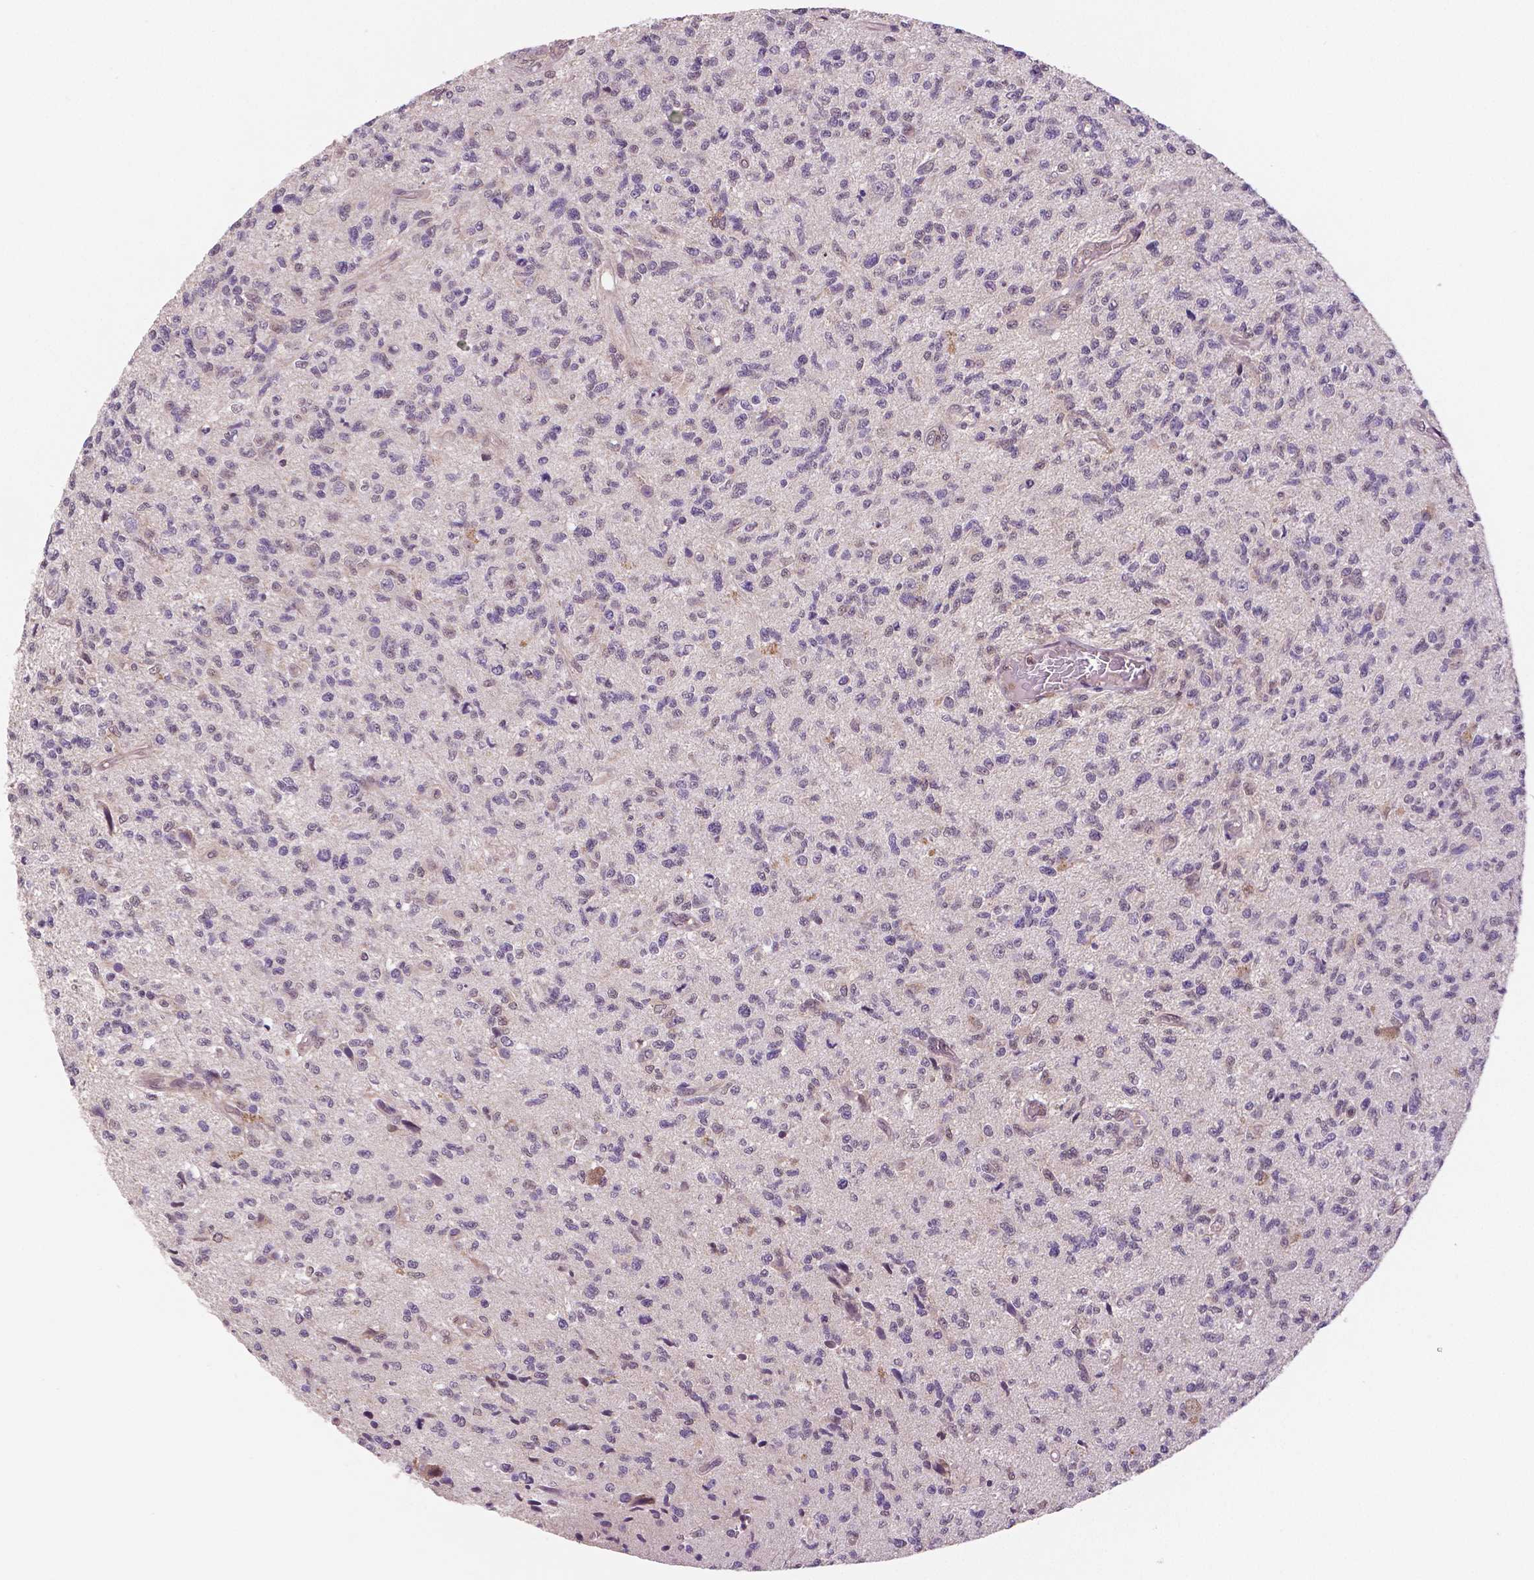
{"staining": {"intensity": "negative", "quantity": "none", "location": "none"}, "tissue": "glioma", "cell_type": "Tumor cells", "image_type": "cancer", "snomed": [{"axis": "morphology", "description": "Glioma, malignant, High grade"}, {"axis": "topography", "description": "Brain"}], "caption": "Tumor cells show no significant protein expression in glioma.", "gene": "STAT3", "patient": {"sex": "male", "age": 56}}